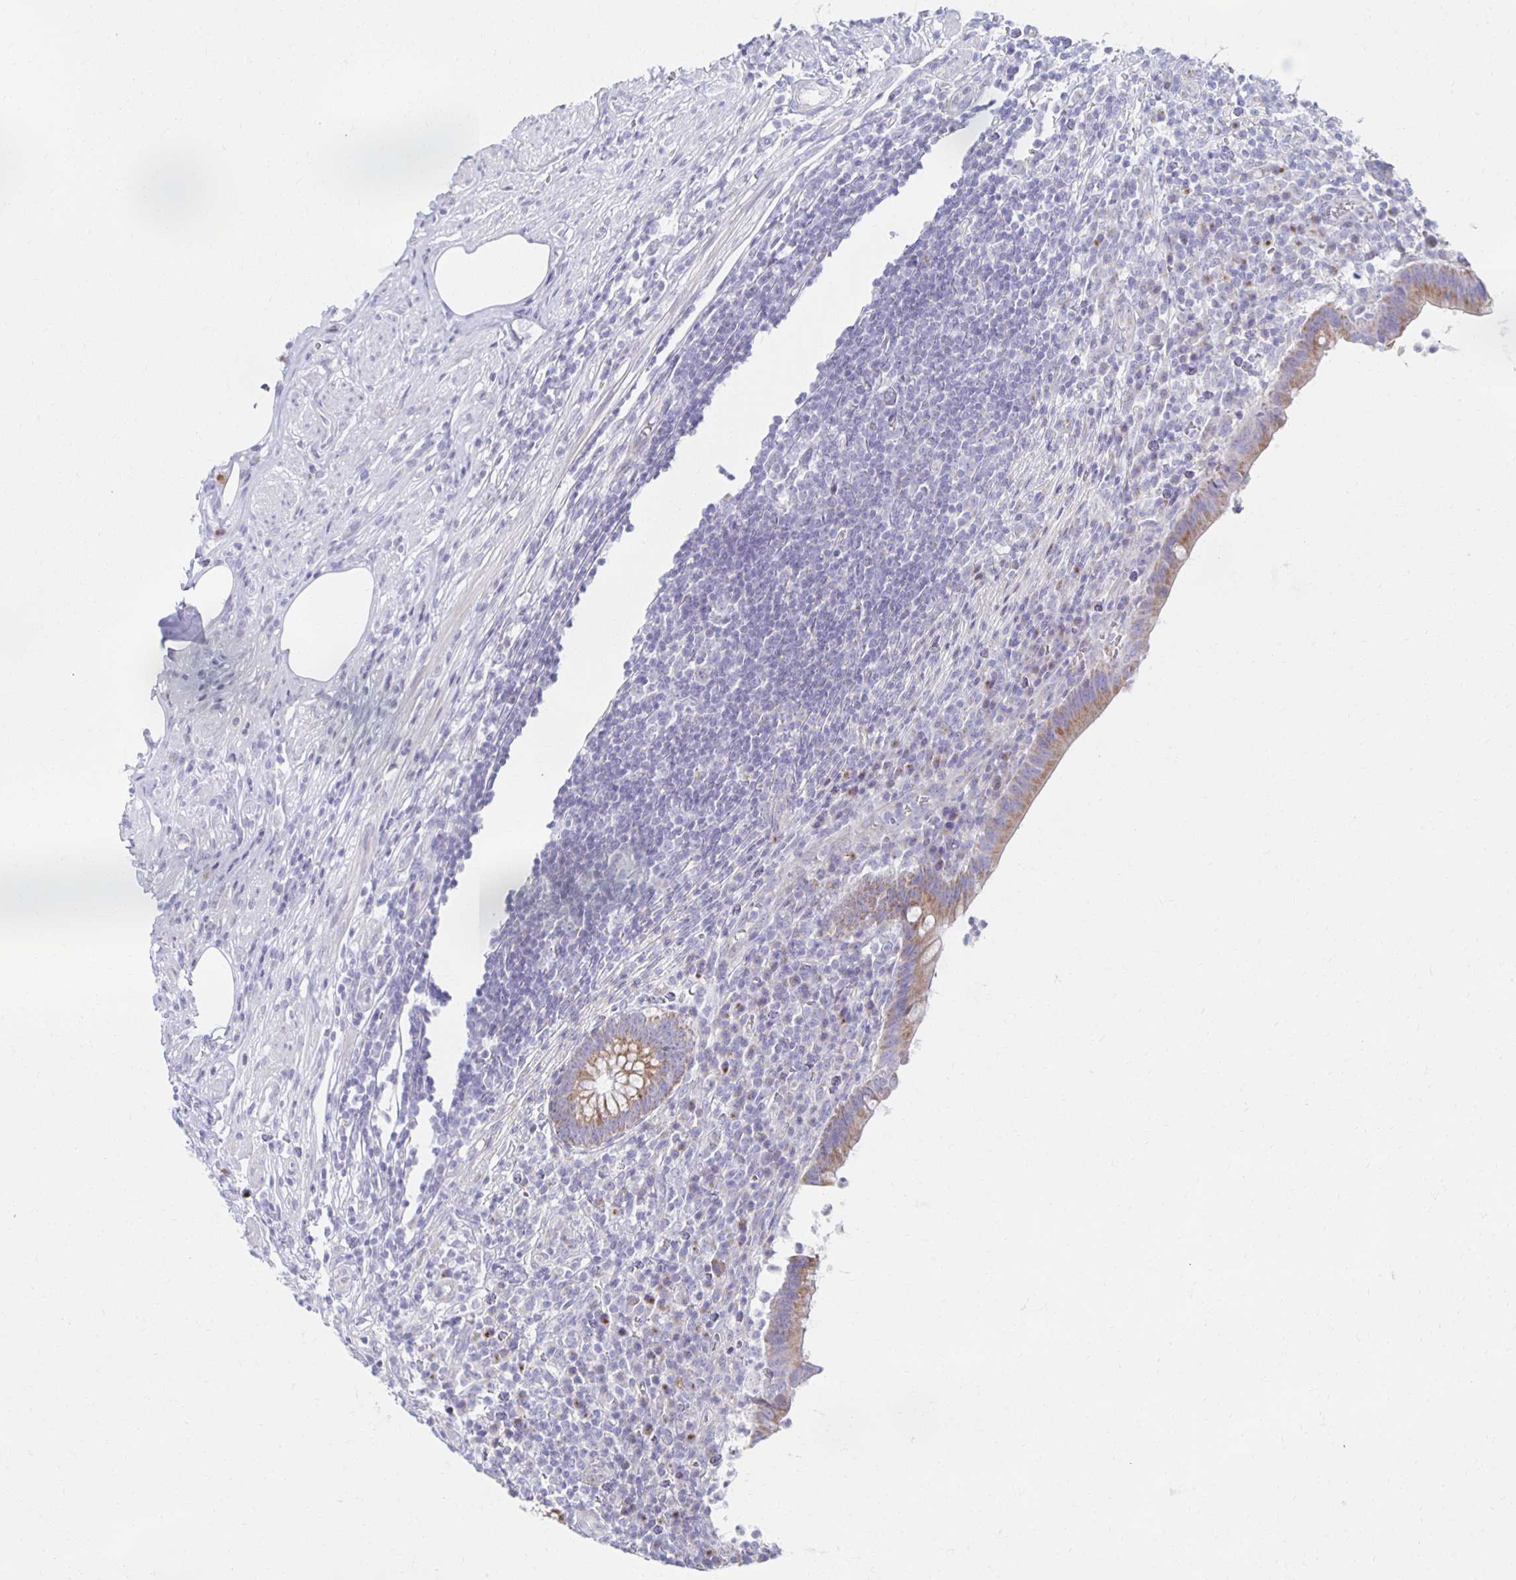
{"staining": {"intensity": "moderate", "quantity": ">75%", "location": "cytoplasmic/membranous"}, "tissue": "appendix", "cell_type": "Glandular cells", "image_type": "normal", "snomed": [{"axis": "morphology", "description": "Normal tissue, NOS"}, {"axis": "topography", "description": "Appendix"}], "caption": "Brown immunohistochemical staining in normal appendix demonstrates moderate cytoplasmic/membranous staining in approximately >75% of glandular cells. Ihc stains the protein of interest in brown and the nuclei are stained blue.", "gene": "TEX44", "patient": {"sex": "female", "age": 56}}